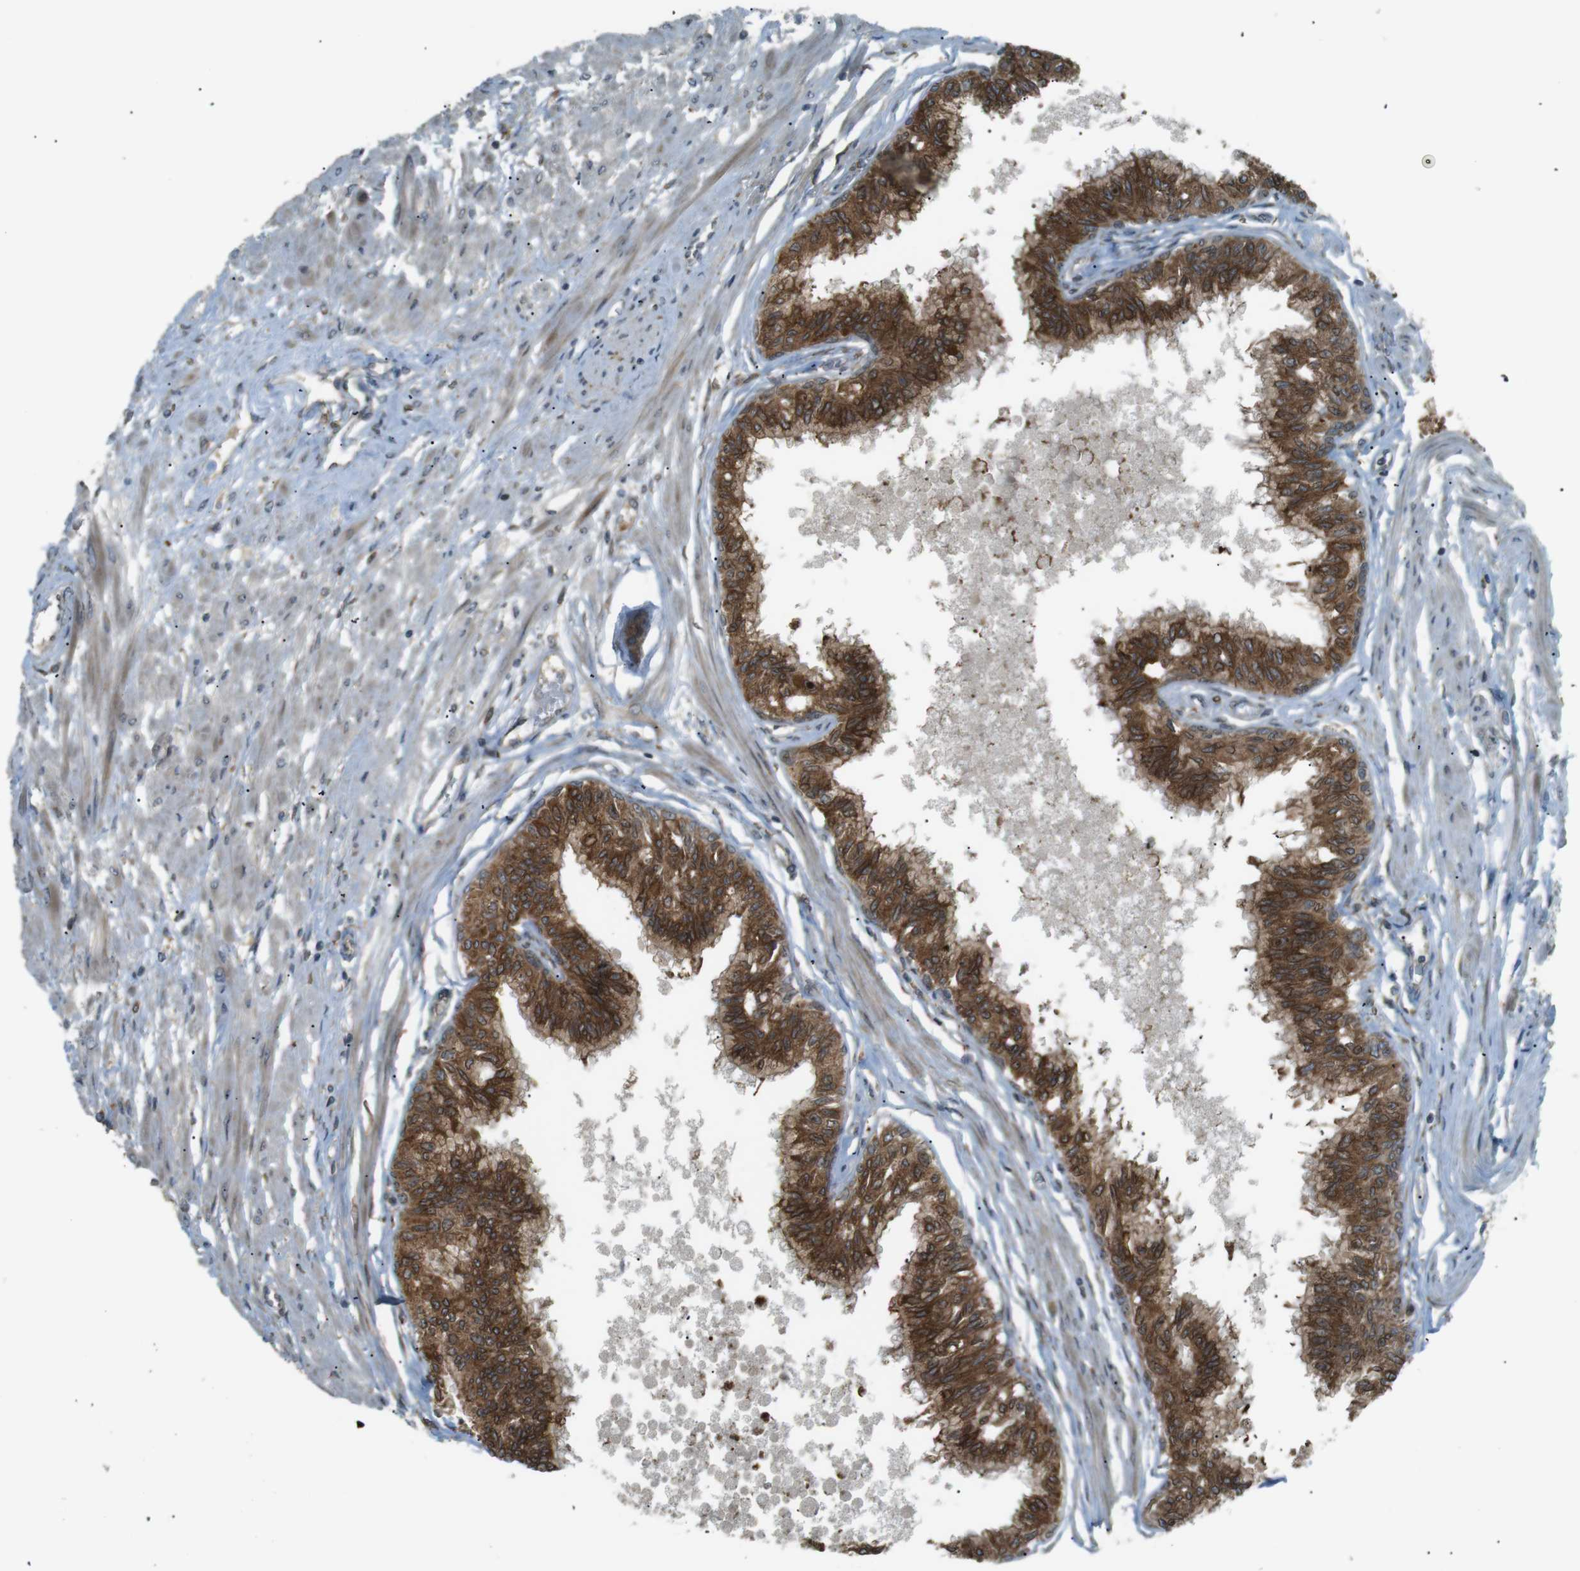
{"staining": {"intensity": "strong", "quantity": ">75%", "location": "cytoplasmic/membranous"}, "tissue": "prostate", "cell_type": "Glandular cells", "image_type": "normal", "snomed": [{"axis": "morphology", "description": "Normal tissue, NOS"}, {"axis": "topography", "description": "Prostate"}, {"axis": "topography", "description": "Seminal veicle"}], "caption": "The immunohistochemical stain labels strong cytoplasmic/membranous positivity in glandular cells of normal prostate. (DAB (3,3'-diaminobenzidine) IHC with brightfield microscopy, high magnification).", "gene": "TMED4", "patient": {"sex": "male", "age": 60}}